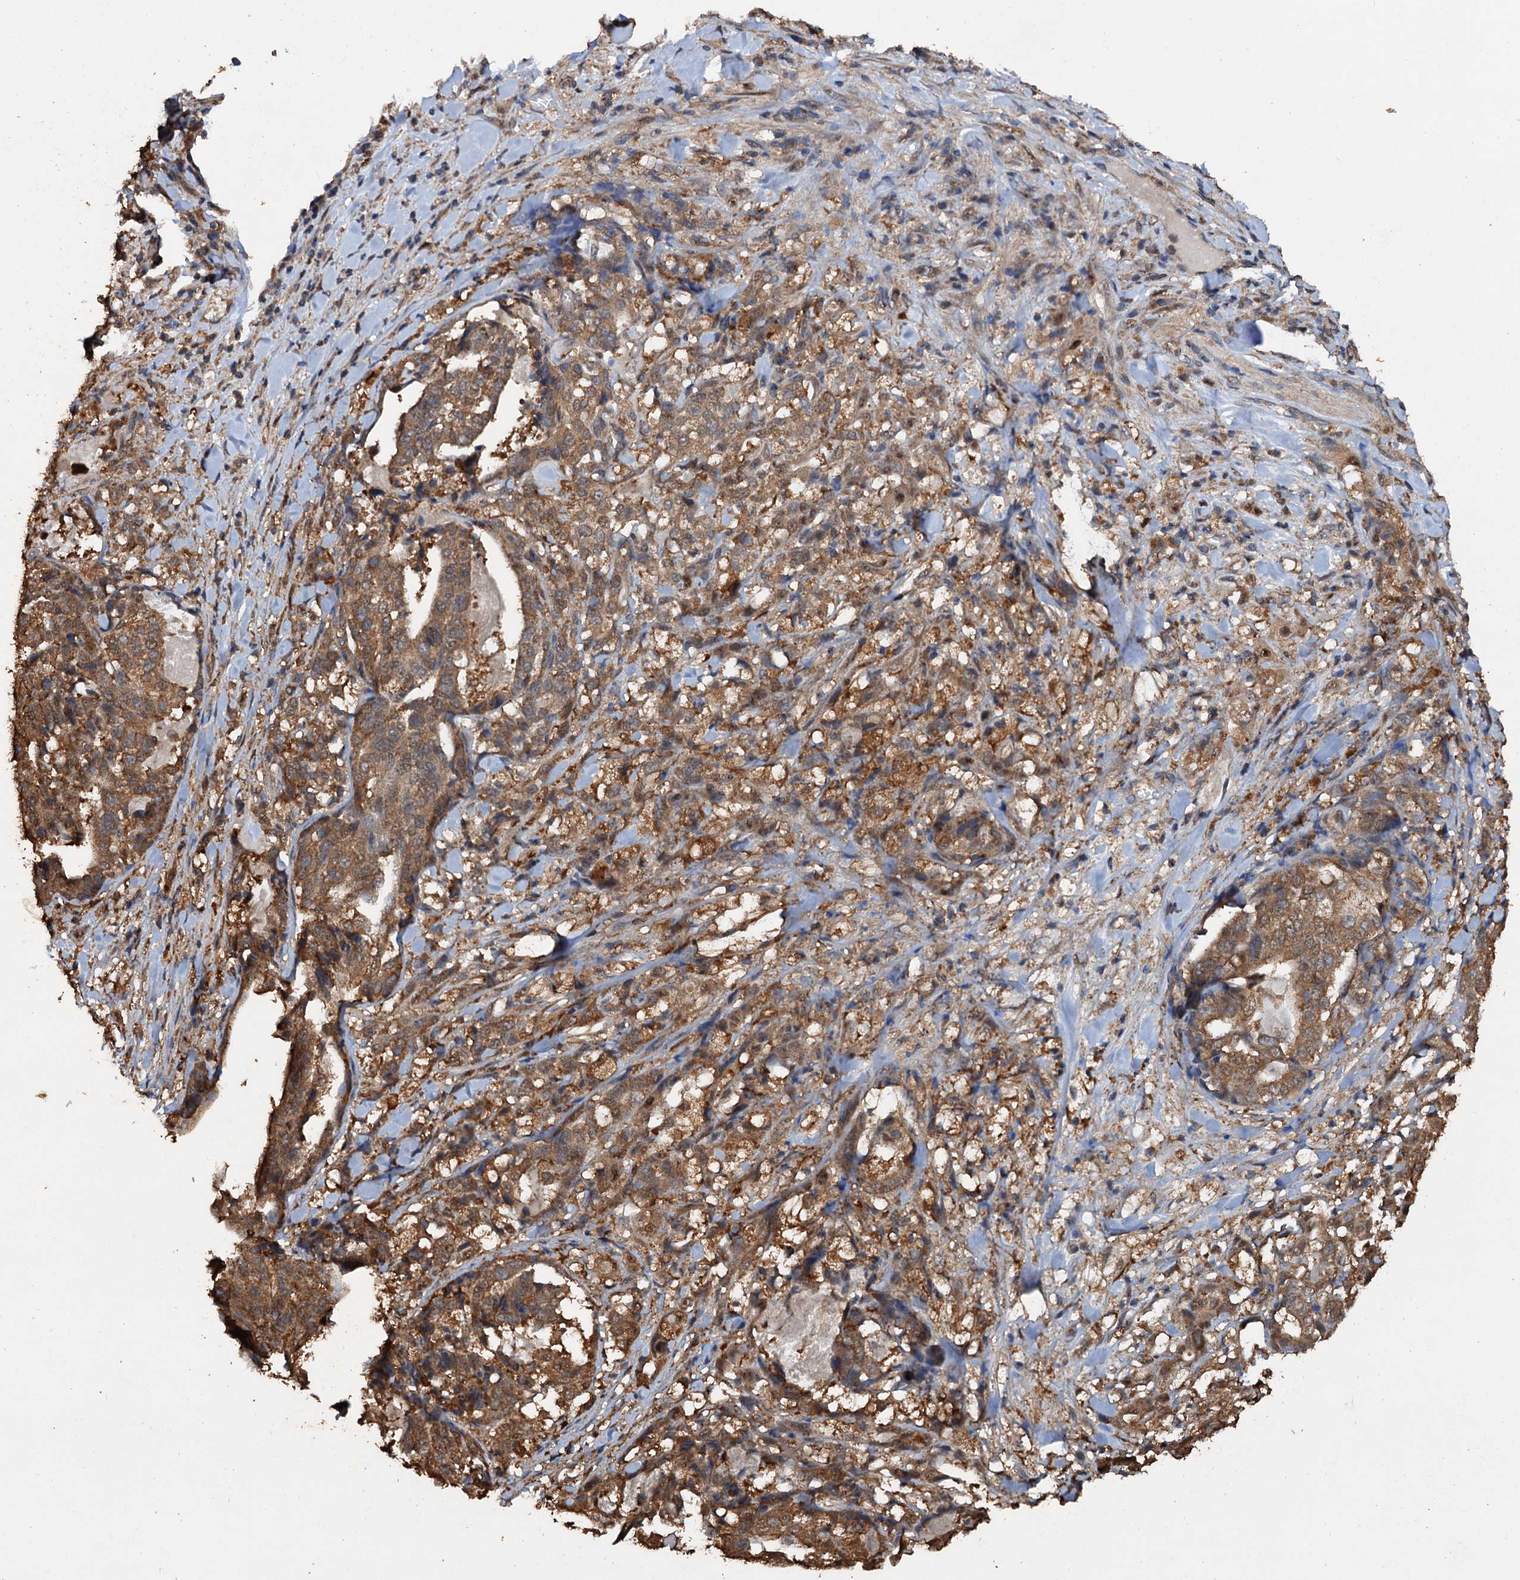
{"staining": {"intensity": "moderate", "quantity": ">75%", "location": "cytoplasmic/membranous"}, "tissue": "stomach cancer", "cell_type": "Tumor cells", "image_type": "cancer", "snomed": [{"axis": "morphology", "description": "Adenocarcinoma, NOS"}, {"axis": "topography", "description": "Stomach"}], "caption": "DAB immunohistochemical staining of human adenocarcinoma (stomach) shows moderate cytoplasmic/membranous protein expression in approximately >75% of tumor cells.", "gene": "PSMD9", "patient": {"sex": "male", "age": 48}}